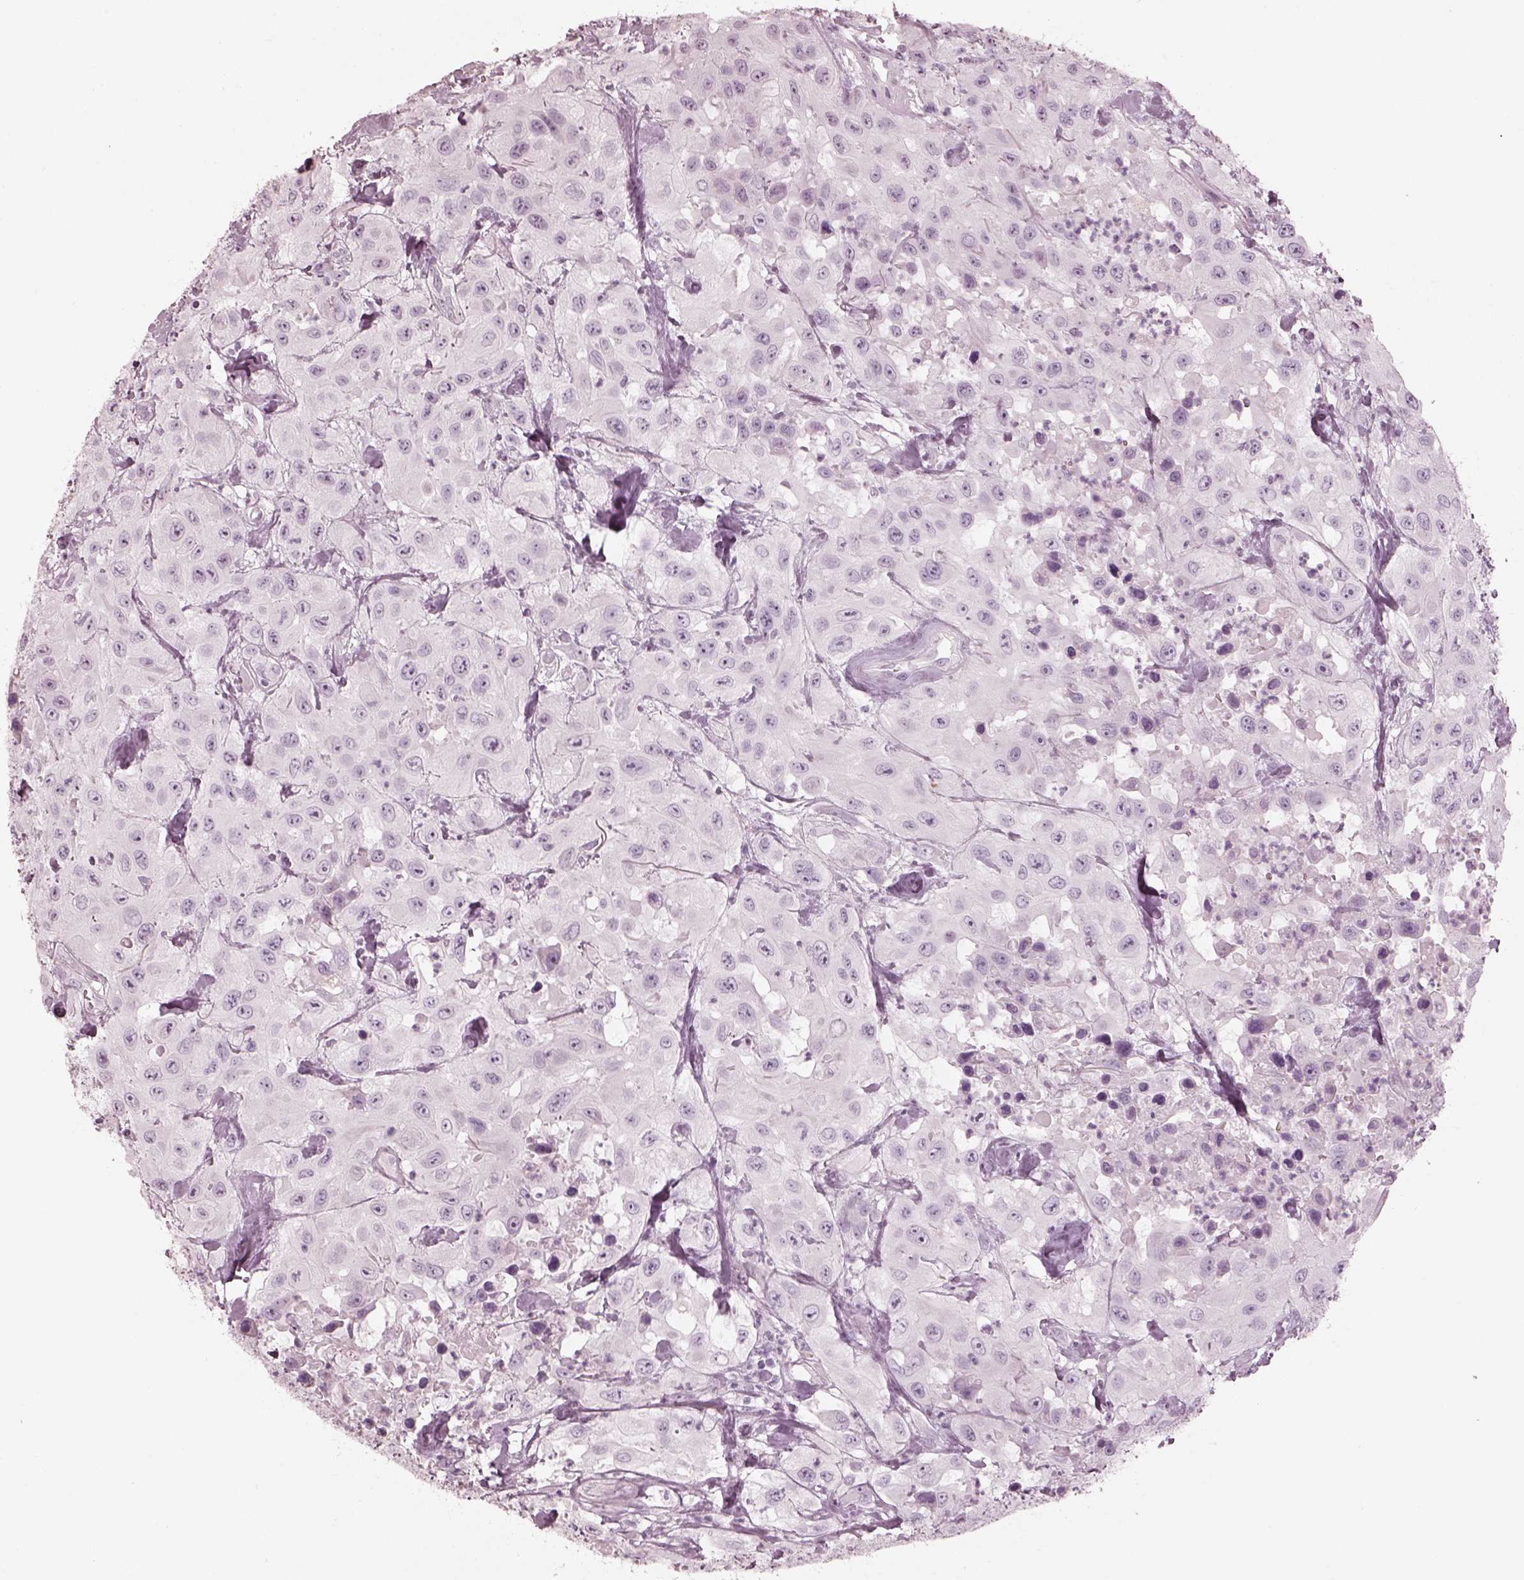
{"staining": {"intensity": "negative", "quantity": "none", "location": "none"}, "tissue": "urothelial cancer", "cell_type": "Tumor cells", "image_type": "cancer", "snomed": [{"axis": "morphology", "description": "Urothelial carcinoma, High grade"}, {"axis": "topography", "description": "Urinary bladder"}], "caption": "Protein analysis of high-grade urothelial carcinoma shows no significant expression in tumor cells.", "gene": "OPN4", "patient": {"sex": "male", "age": 79}}